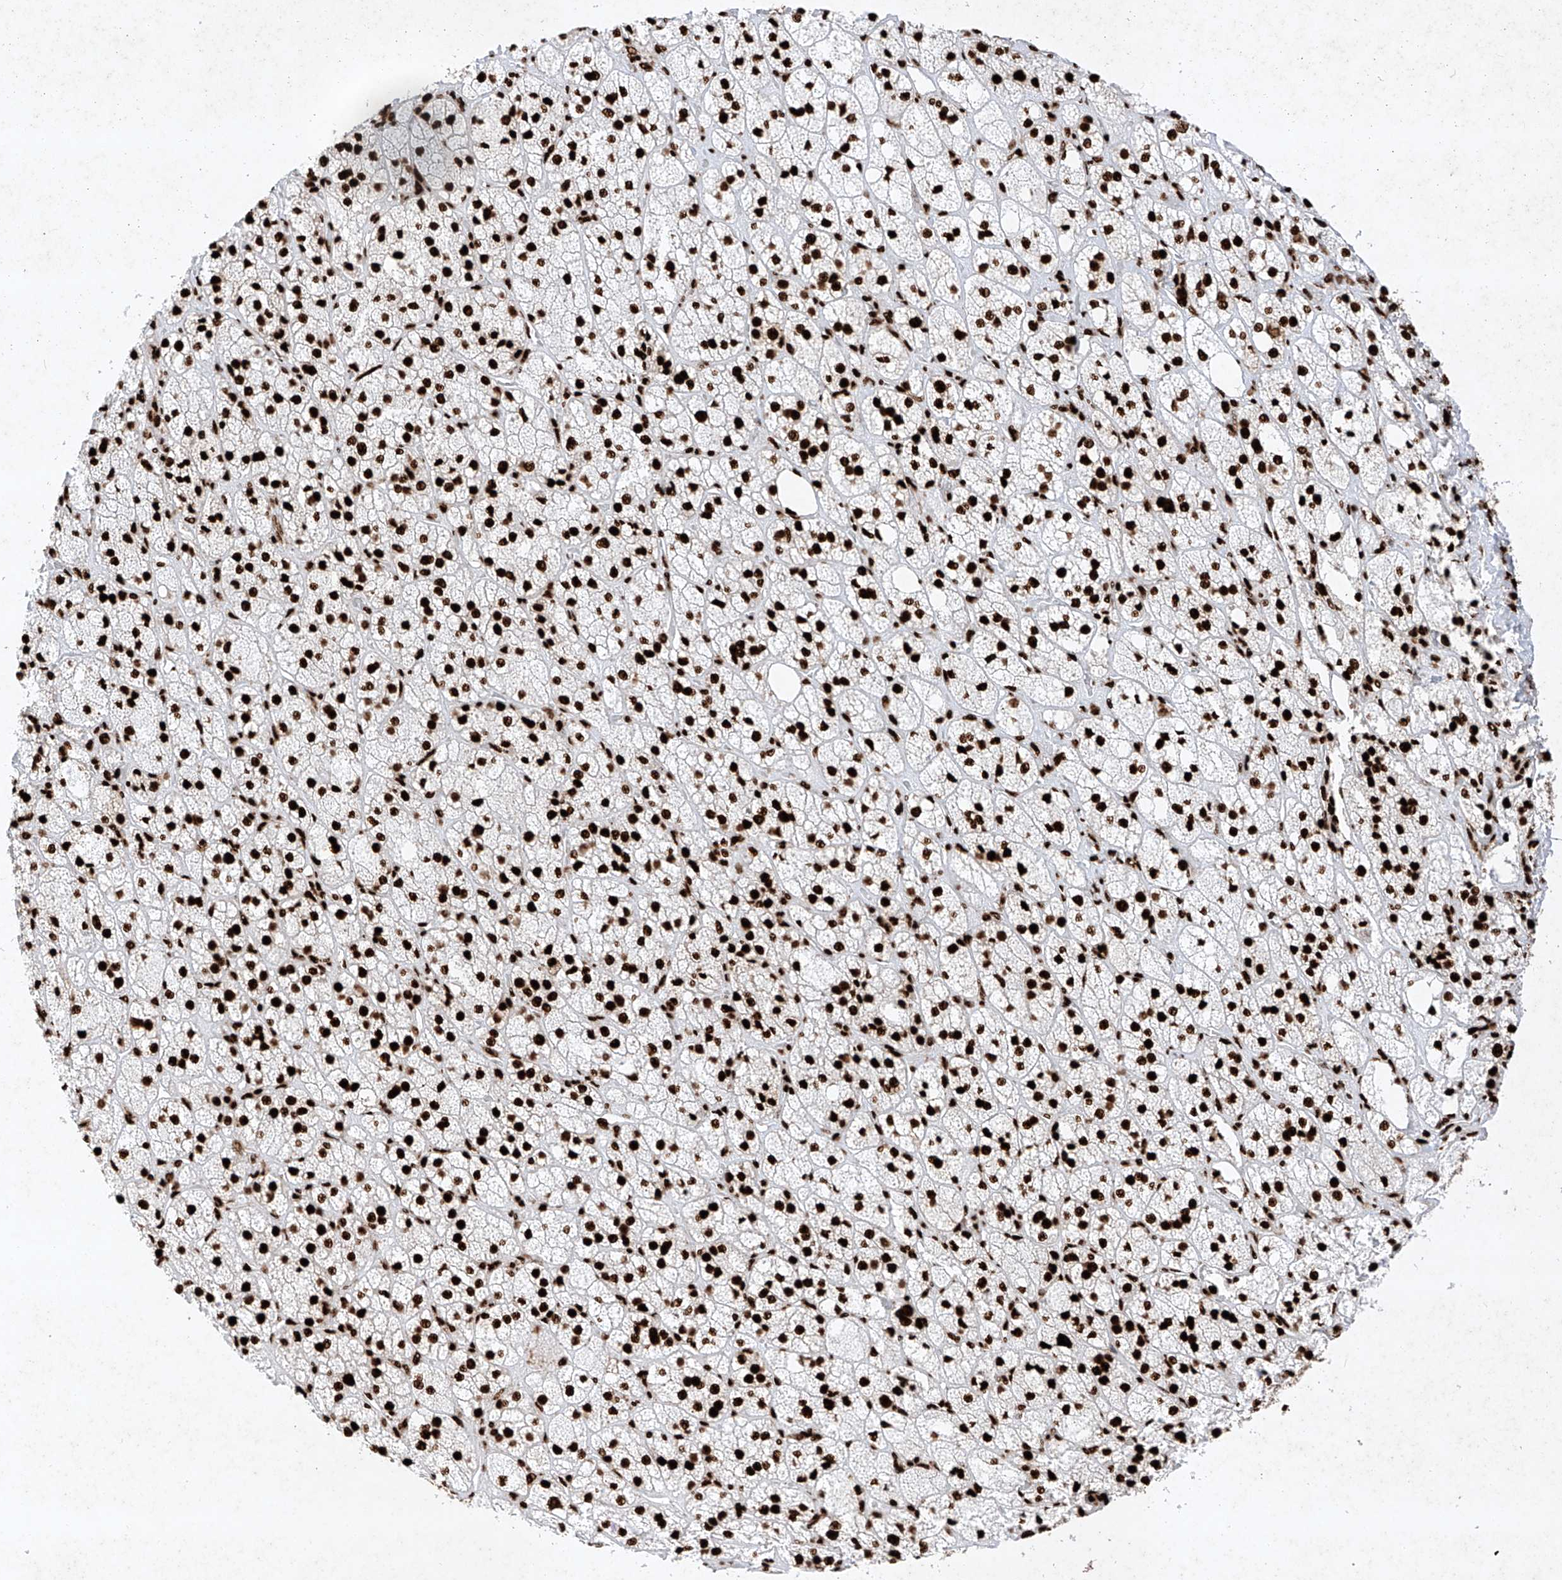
{"staining": {"intensity": "strong", "quantity": ">75%", "location": "nuclear"}, "tissue": "adrenal gland", "cell_type": "Glandular cells", "image_type": "normal", "snomed": [{"axis": "morphology", "description": "Normal tissue, NOS"}, {"axis": "topography", "description": "Adrenal gland"}], "caption": "Brown immunohistochemical staining in benign human adrenal gland shows strong nuclear expression in approximately >75% of glandular cells.", "gene": "SRSF6", "patient": {"sex": "male", "age": 61}}